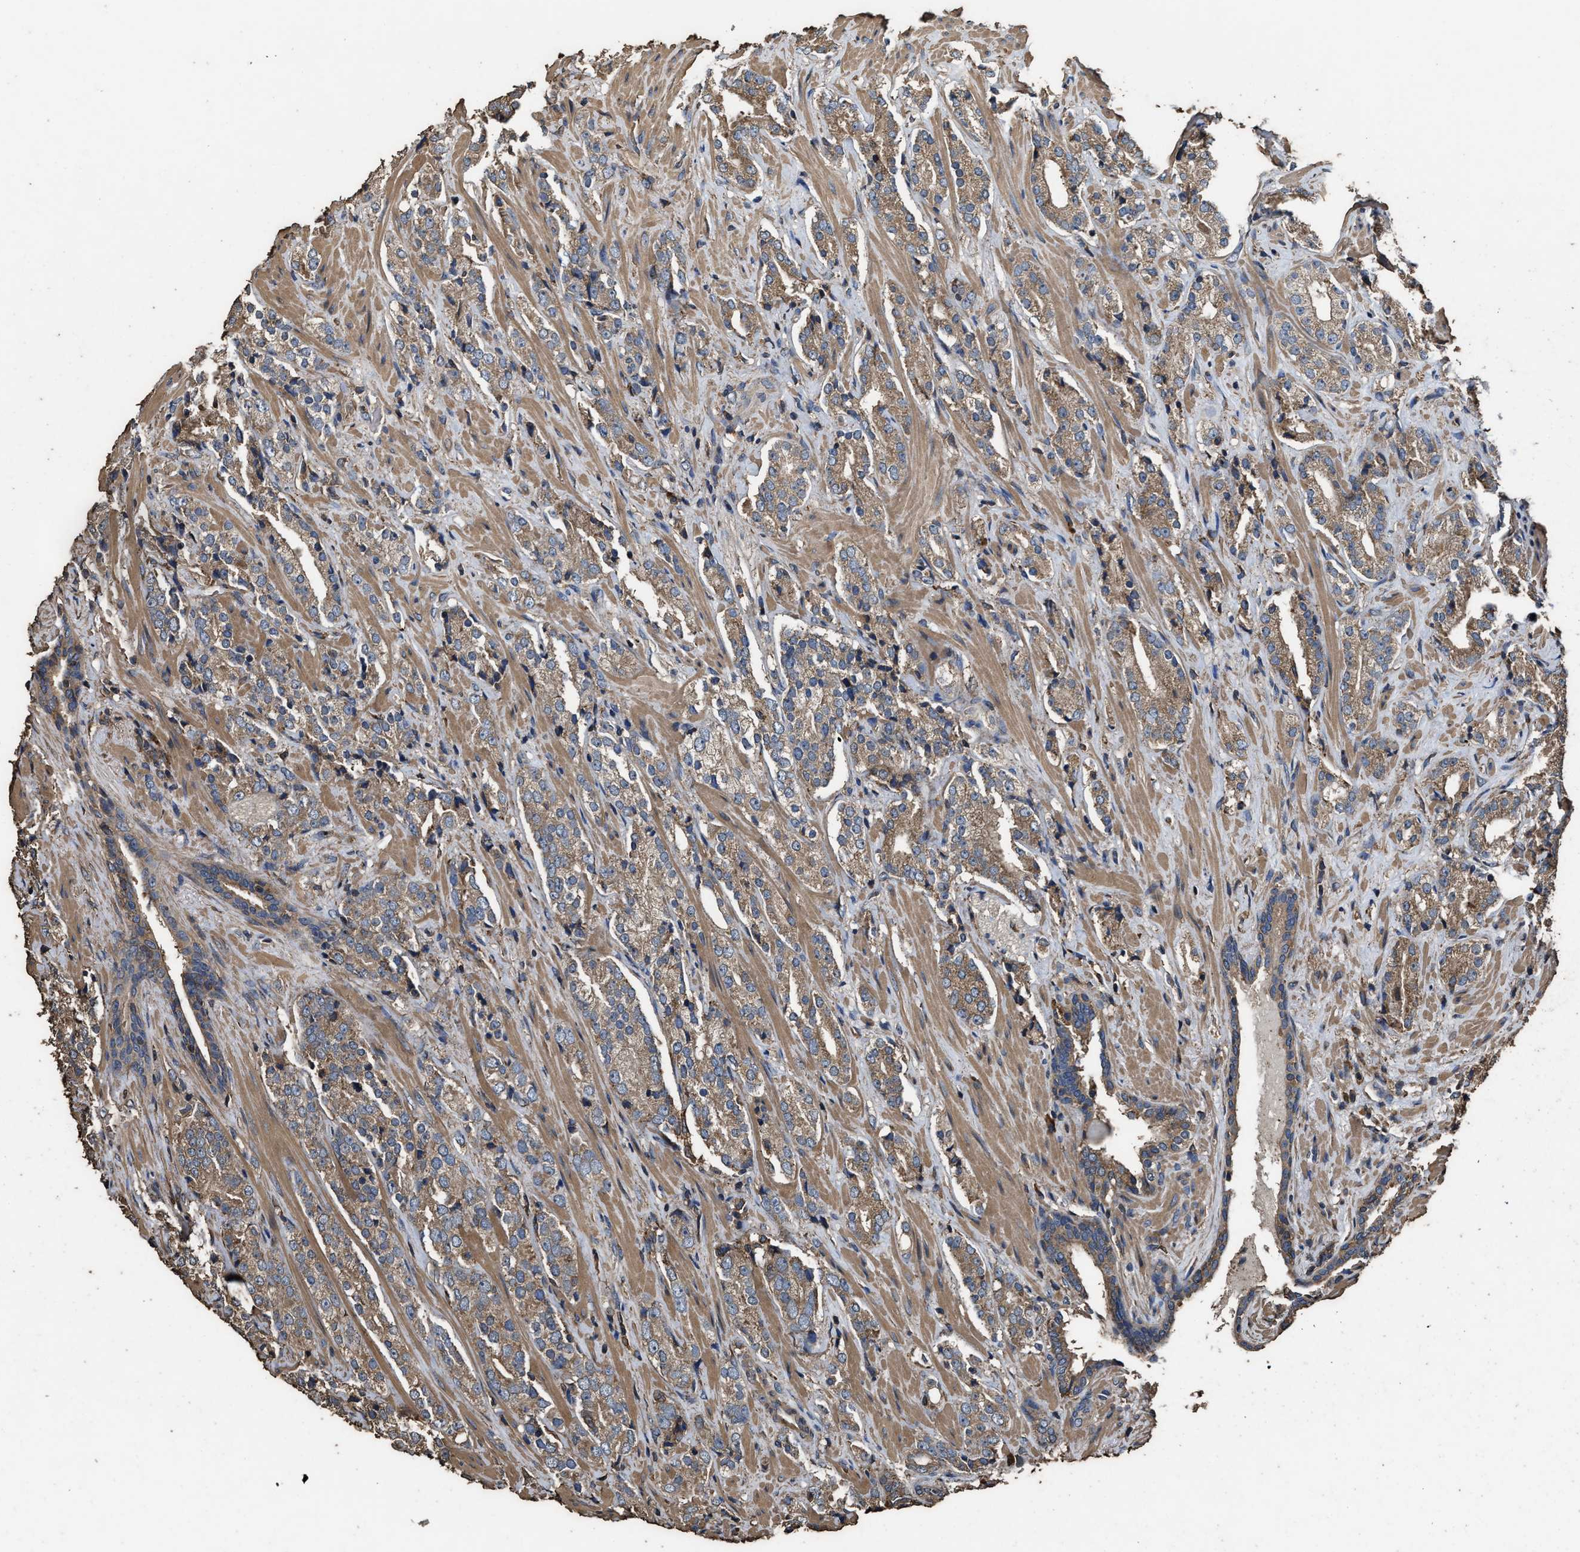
{"staining": {"intensity": "moderate", "quantity": ">75%", "location": "cytoplasmic/membranous"}, "tissue": "prostate cancer", "cell_type": "Tumor cells", "image_type": "cancer", "snomed": [{"axis": "morphology", "description": "Adenocarcinoma, High grade"}, {"axis": "topography", "description": "Prostate"}], "caption": "Tumor cells show medium levels of moderate cytoplasmic/membranous expression in about >75% of cells in human prostate cancer. The staining is performed using DAB (3,3'-diaminobenzidine) brown chromogen to label protein expression. The nuclei are counter-stained blue using hematoxylin.", "gene": "ZMYND19", "patient": {"sex": "male", "age": 71}}